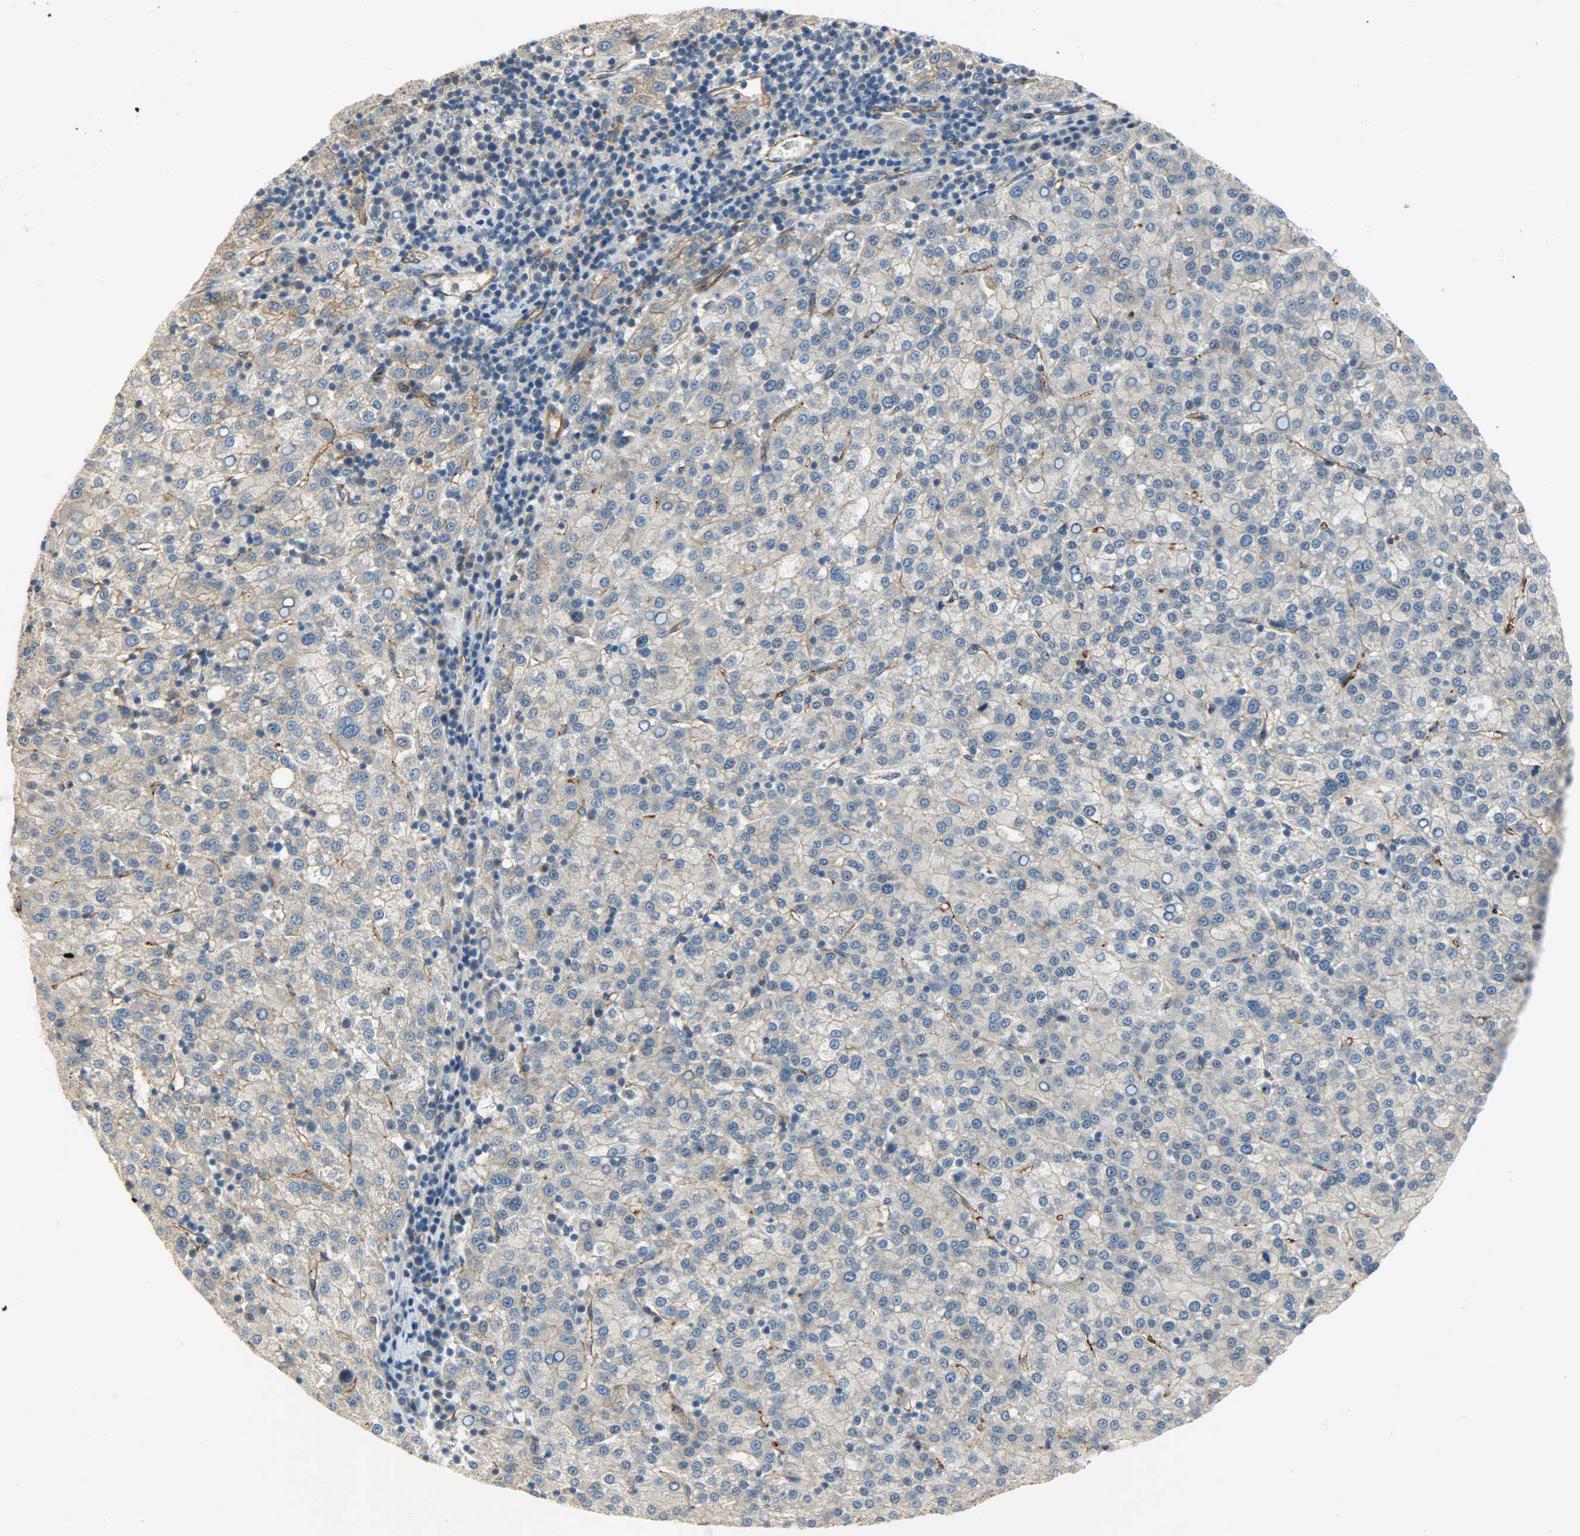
{"staining": {"intensity": "moderate", "quantity": ">75%", "location": "cytoplasmic/membranous"}, "tissue": "liver cancer", "cell_type": "Tumor cells", "image_type": "cancer", "snomed": [{"axis": "morphology", "description": "Carcinoma, Hepatocellular, NOS"}, {"axis": "topography", "description": "Liver"}], "caption": "Immunohistochemistry of human liver hepatocellular carcinoma reveals medium levels of moderate cytoplasmic/membranous staining in approximately >75% of tumor cells.", "gene": "KIAA1217", "patient": {"sex": "female", "age": 58}}